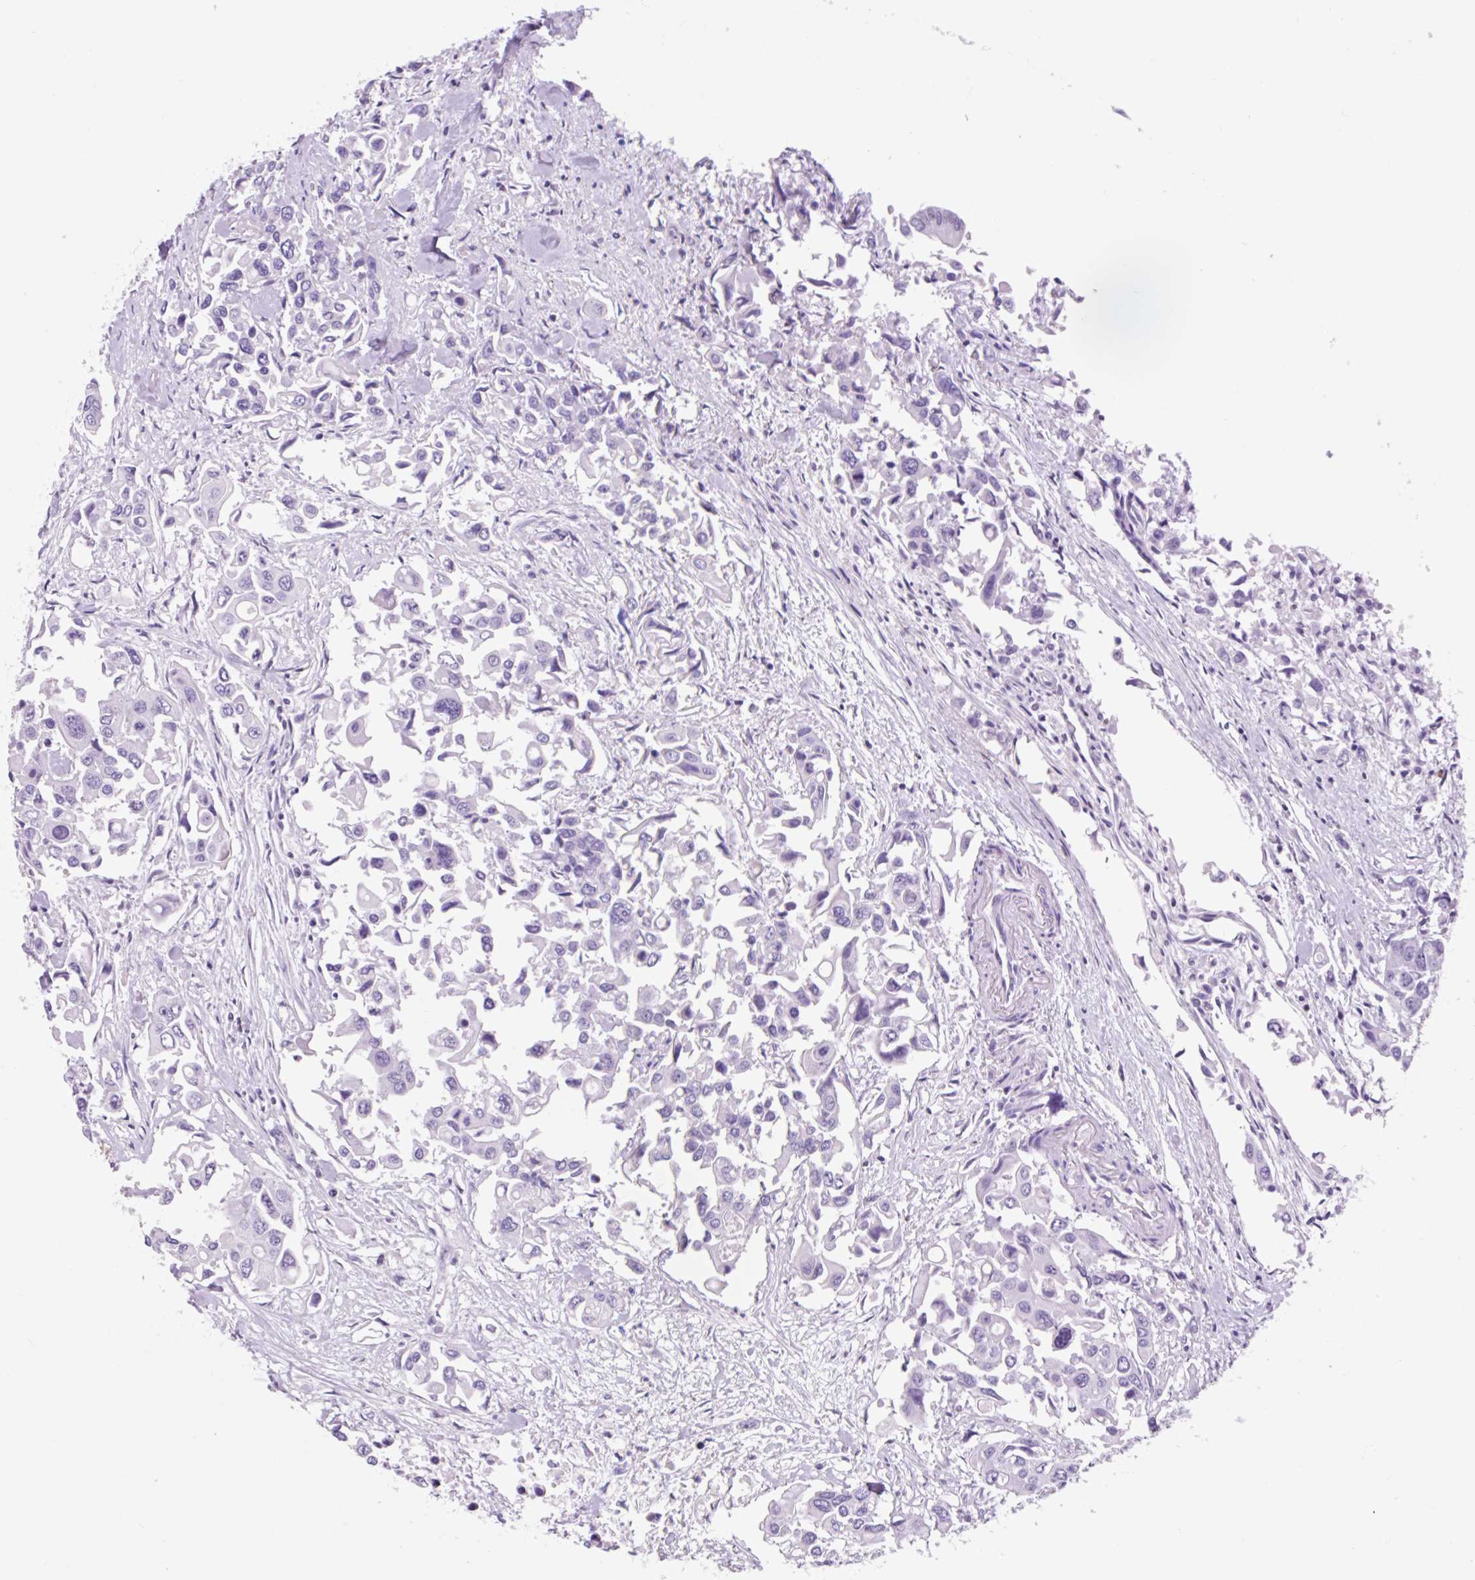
{"staining": {"intensity": "negative", "quantity": "none", "location": "none"}, "tissue": "colorectal cancer", "cell_type": "Tumor cells", "image_type": "cancer", "snomed": [{"axis": "morphology", "description": "Adenocarcinoma, NOS"}, {"axis": "topography", "description": "Colon"}], "caption": "Immunohistochemical staining of colorectal cancer reveals no significant expression in tumor cells.", "gene": "VPREB1", "patient": {"sex": "male", "age": 77}}